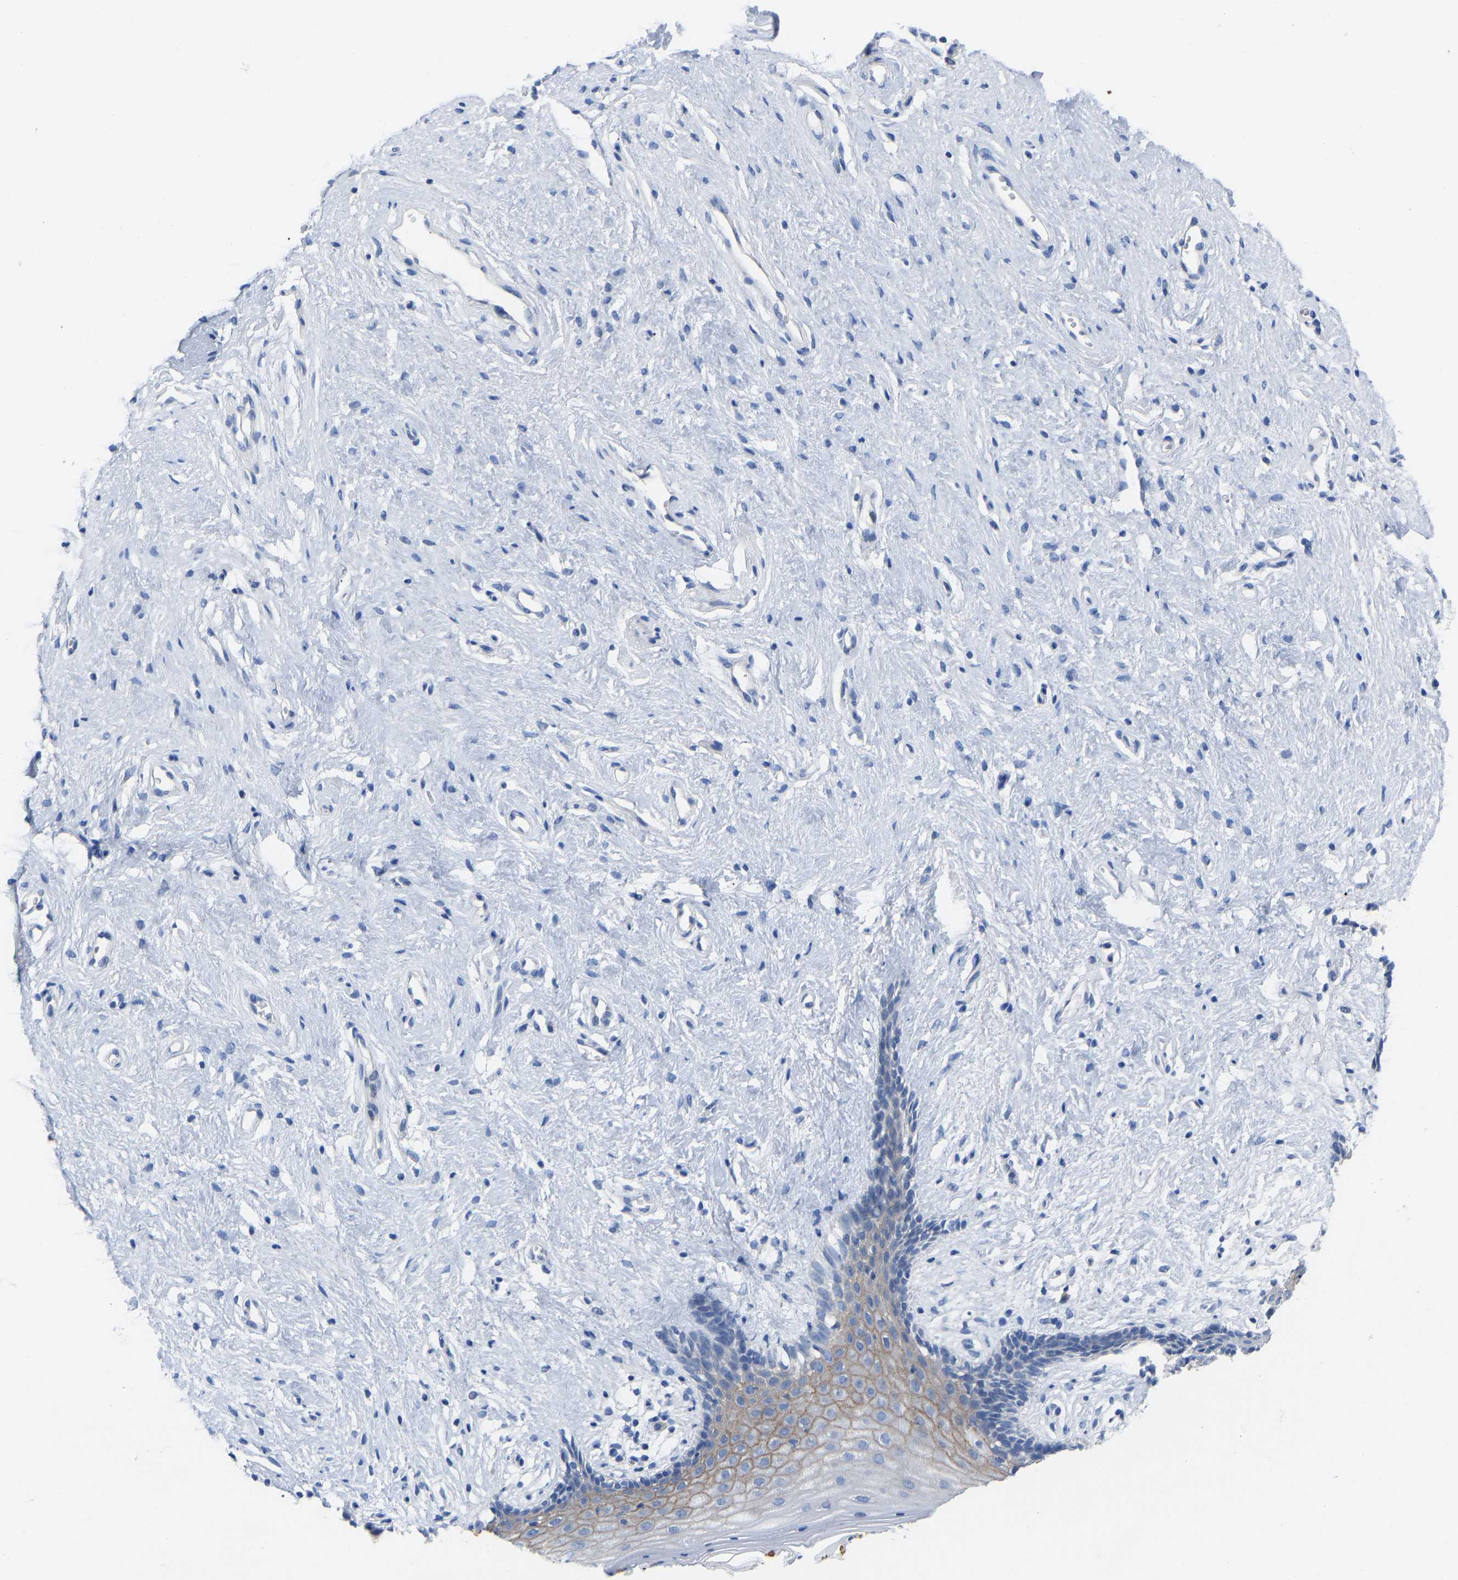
{"staining": {"intensity": "moderate", "quantity": "25%-75%", "location": "cytoplasmic/membranous"}, "tissue": "vagina", "cell_type": "Squamous epithelial cells", "image_type": "normal", "snomed": [{"axis": "morphology", "description": "Normal tissue, NOS"}, {"axis": "topography", "description": "Vagina"}], "caption": "Immunohistochemistry micrograph of normal human vagina stained for a protein (brown), which demonstrates medium levels of moderate cytoplasmic/membranous expression in about 25%-75% of squamous epithelial cells.", "gene": "OLIG2", "patient": {"sex": "female", "age": 44}}